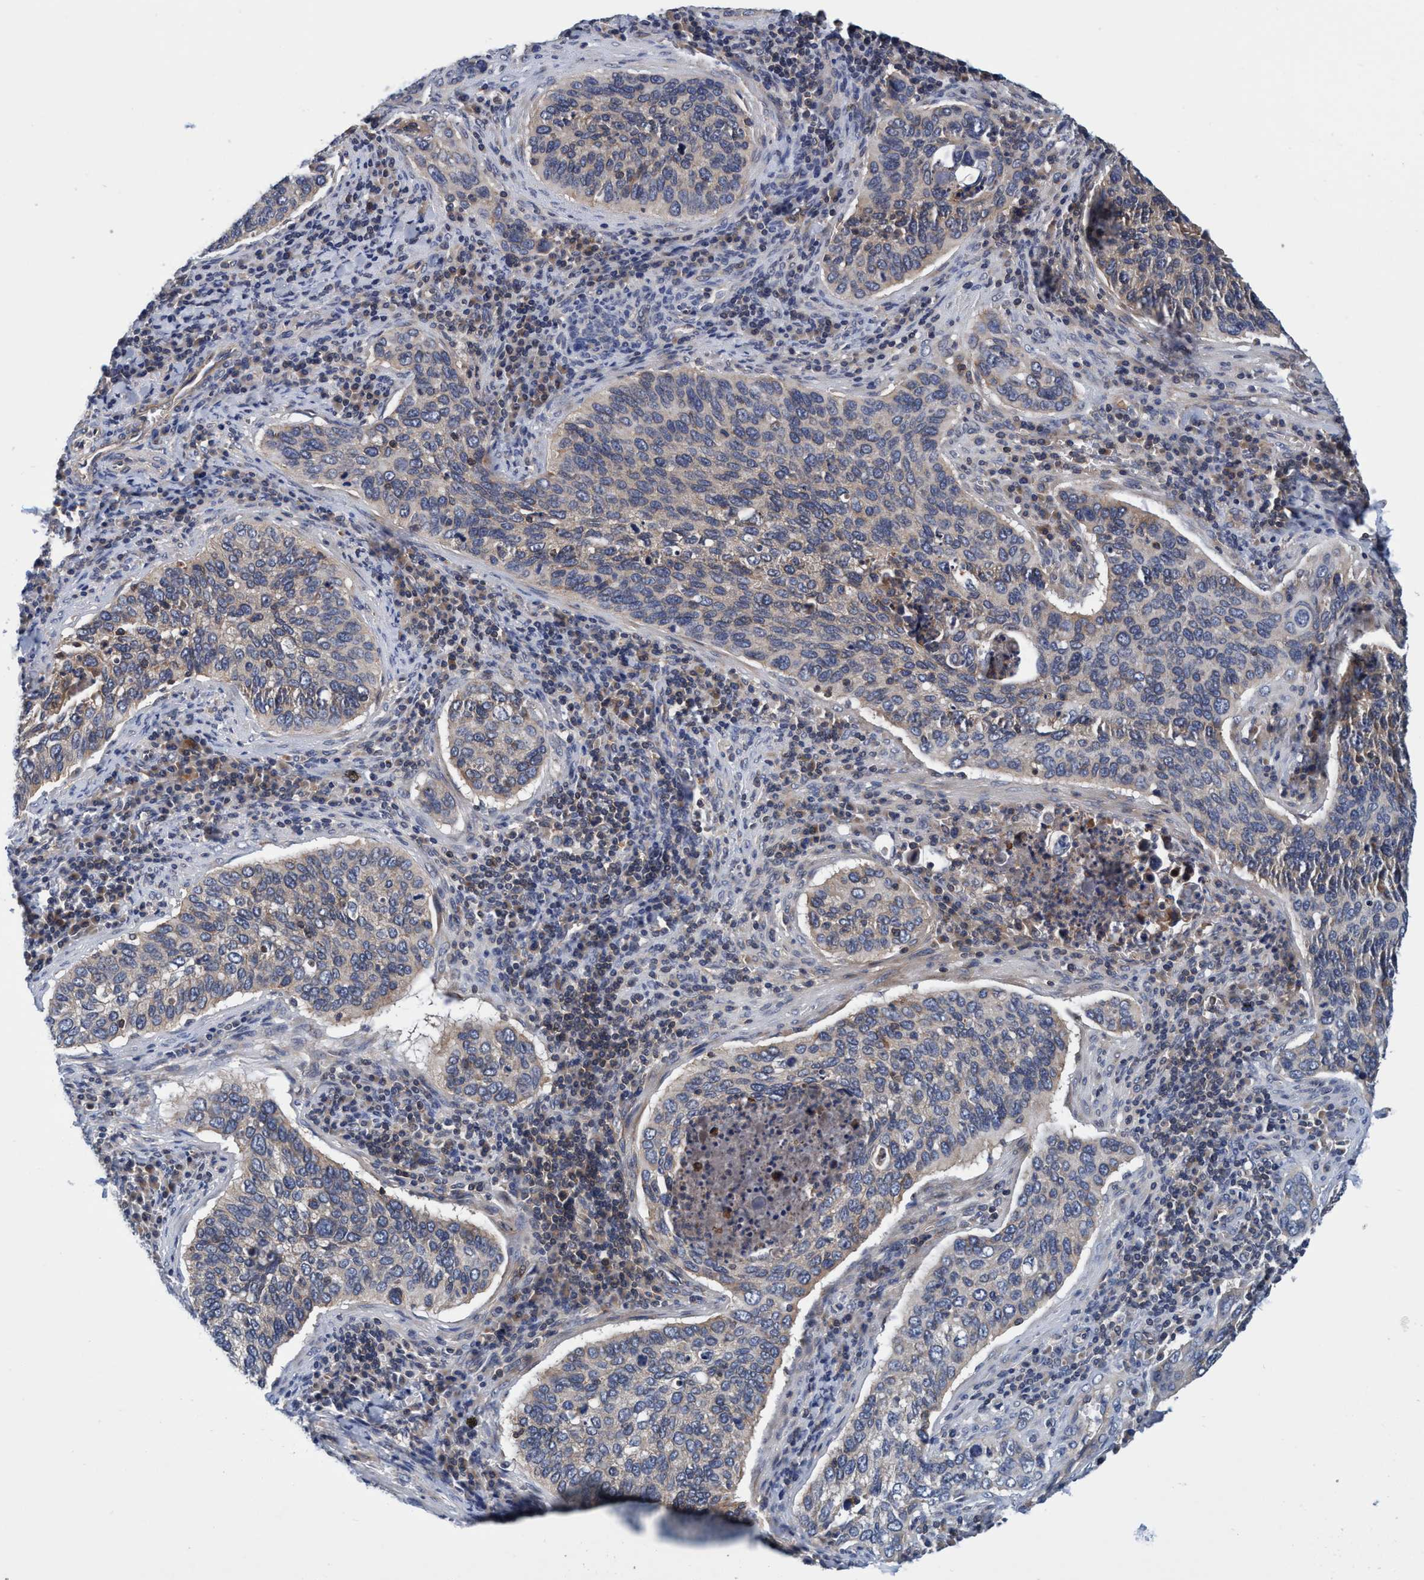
{"staining": {"intensity": "weak", "quantity": "<25%", "location": "cytoplasmic/membranous"}, "tissue": "cervical cancer", "cell_type": "Tumor cells", "image_type": "cancer", "snomed": [{"axis": "morphology", "description": "Squamous cell carcinoma, NOS"}, {"axis": "topography", "description": "Cervix"}], "caption": "DAB (3,3'-diaminobenzidine) immunohistochemical staining of cervical squamous cell carcinoma reveals no significant expression in tumor cells.", "gene": "CALCOCO2", "patient": {"sex": "female", "age": 53}}